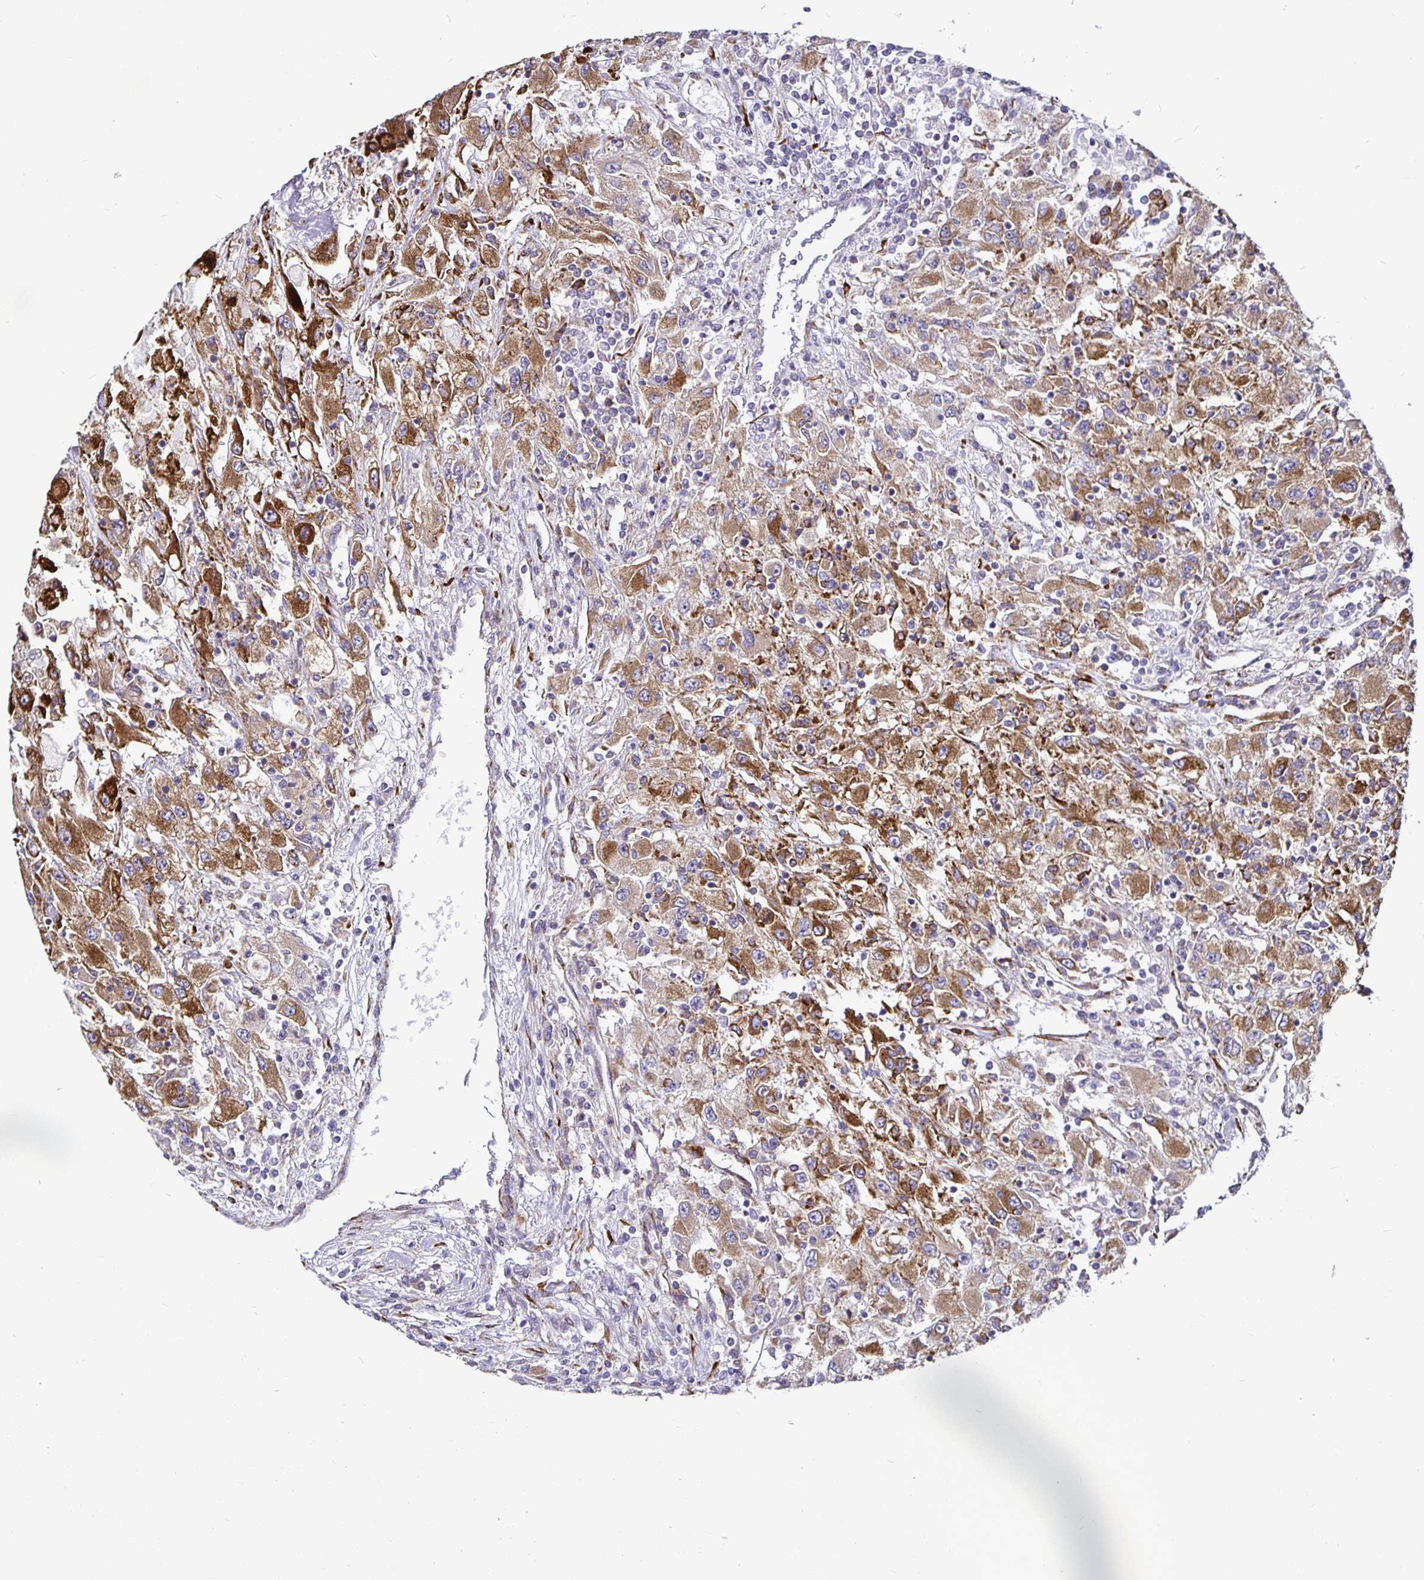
{"staining": {"intensity": "strong", "quantity": ">75%", "location": "cytoplasmic/membranous"}, "tissue": "renal cancer", "cell_type": "Tumor cells", "image_type": "cancer", "snomed": [{"axis": "morphology", "description": "Adenocarcinoma, NOS"}, {"axis": "topography", "description": "Kidney"}], "caption": "IHC micrograph of human renal adenocarcinoma stained for a protein (brown), which shows high levels of strong cytoplasmic/membranous positivity in about >75% of tumor cells.", "gene": "P4HA2", "patient": {"sex": "female", "age": 67}}